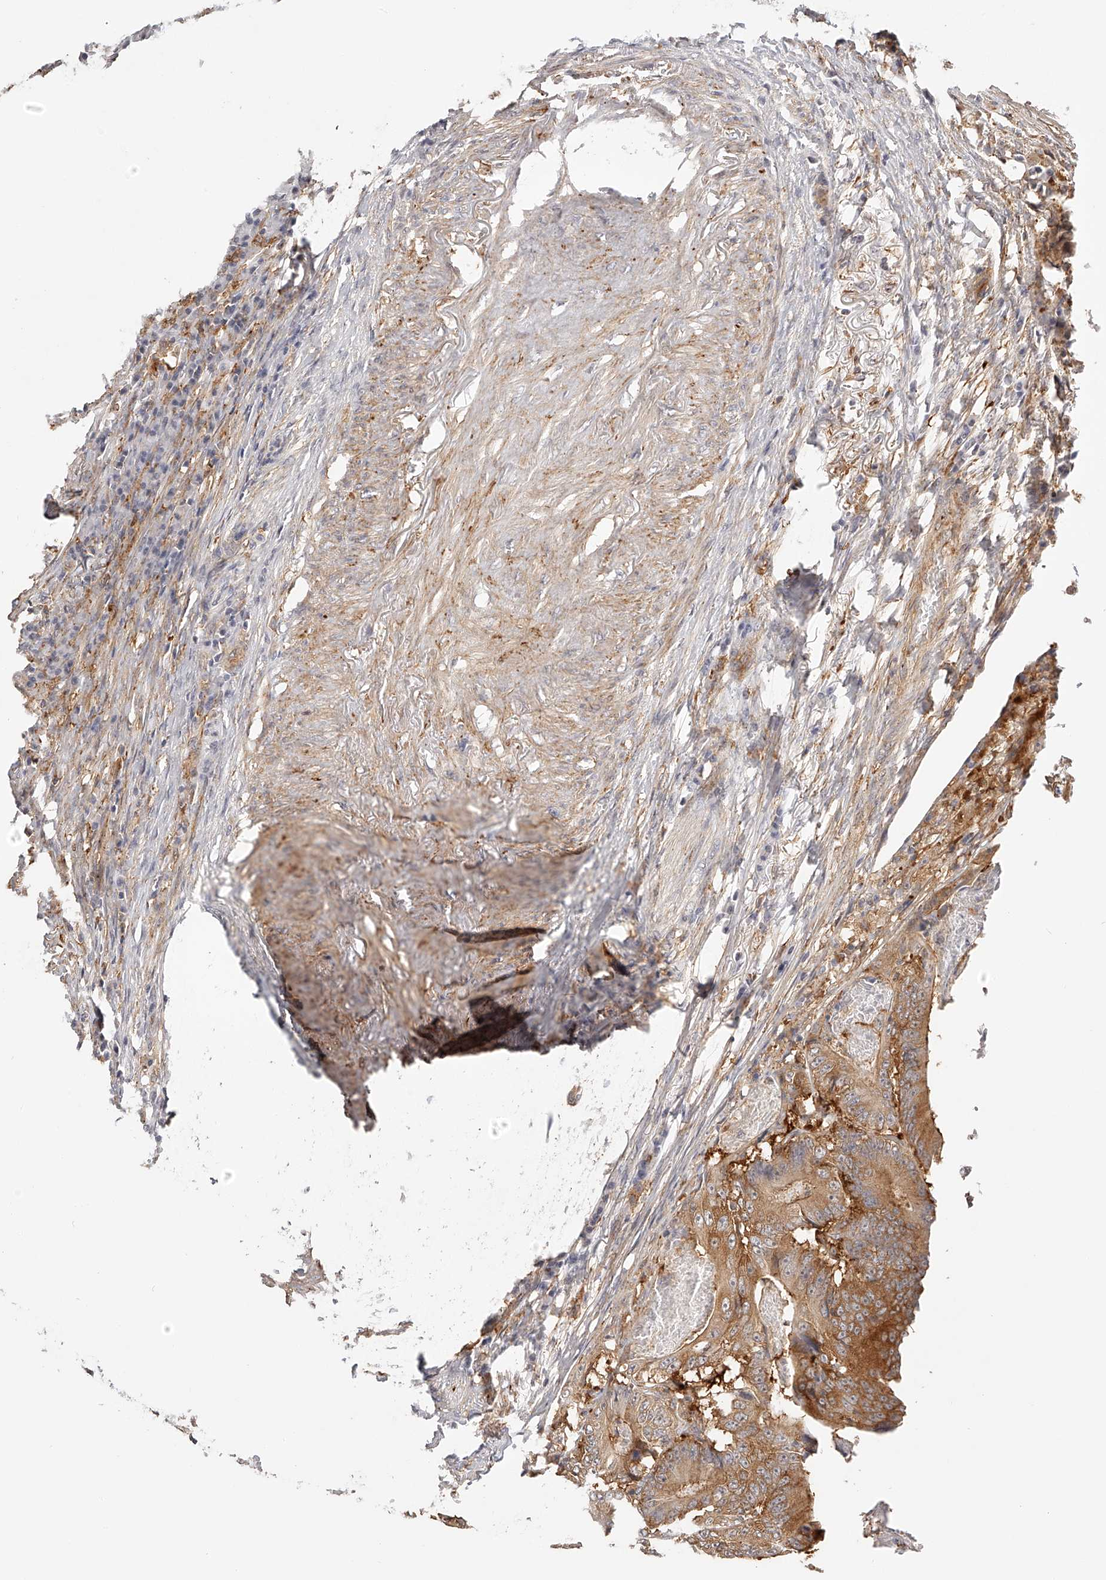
{"staining": {"intensity": "moderate", "quantity": ">75%", "location": "cytoplasmic/membranous"}, "tissue": "colorectal cancer", "cell_type": "Tumor cells", "image_type": "cancer", "snomed": [{"axis": "morphology", "description": "Adenocarcinoma, NOS"}, {"axis": "topography", "description": "Colon"}], "caption": "IHC of human colorectal cancer (adenocarcinoma) exhibits medium levels of moderate cytoplasmic/membranous staining in about >75% of tumor cells.", "gene": "SYNC", "patient": {"sex": "male", "age": 83}}